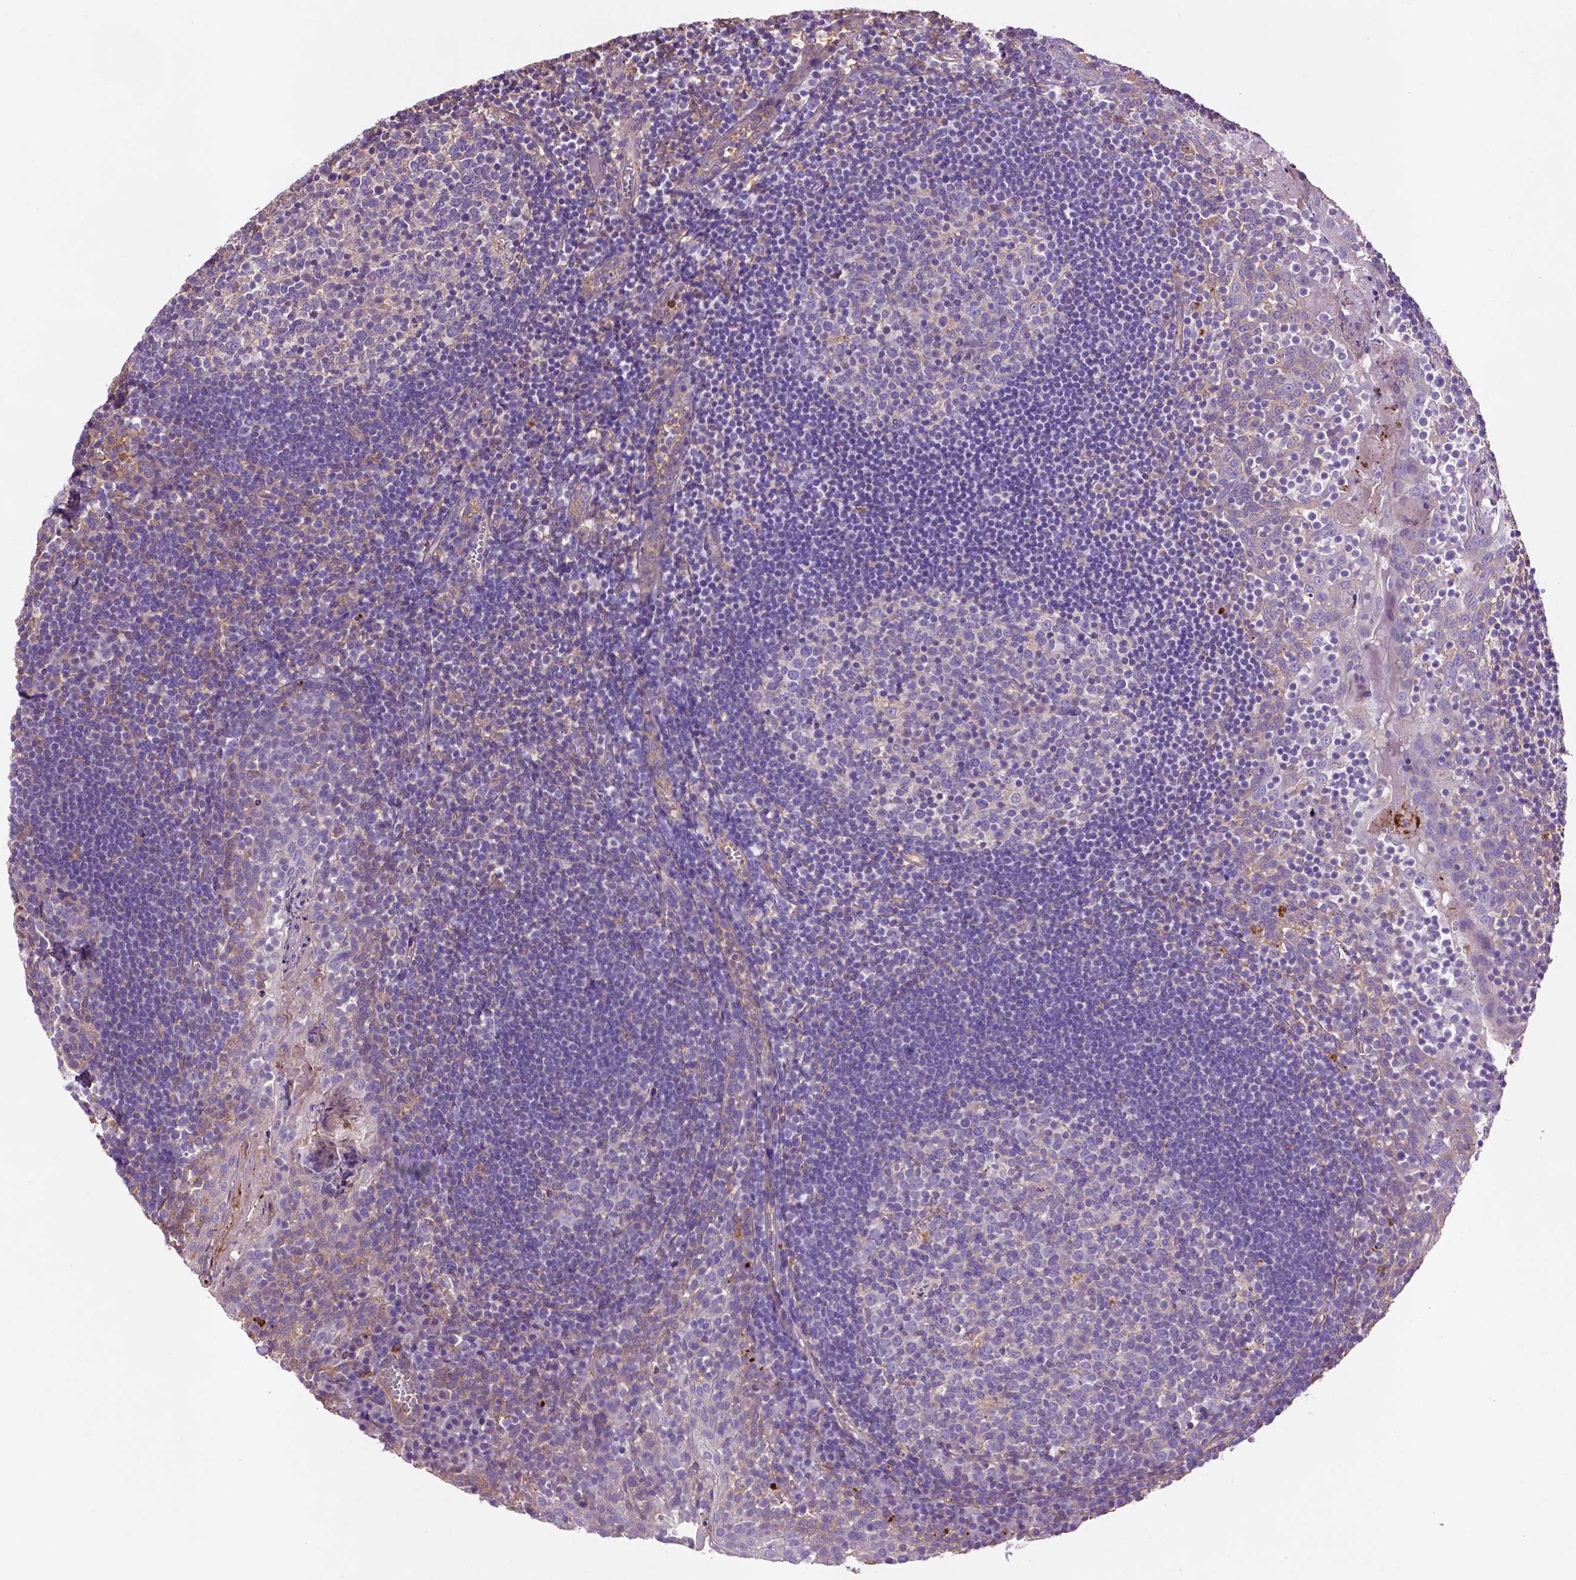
{"staining": {"intensity": "negative", "quantity": "none", "location": "none"}, "tissue": "lymph node", "cell_type": "Germinal center cells", "image_type": "normal", "snomed": [{"axis": "morphology", "description": "Normal tissue, NOS"}, {"axis": "topography", "description": "Lymph node"}], "caption": "IHC image of benign human lymph node stained for a protein (brown), which reveals no expression in germinal center cells. (Immunohistochemistry, brightfield microscopy, high magnification).", "gene": "GDPD5", "patient": {"sex": "female", "age": 21}}